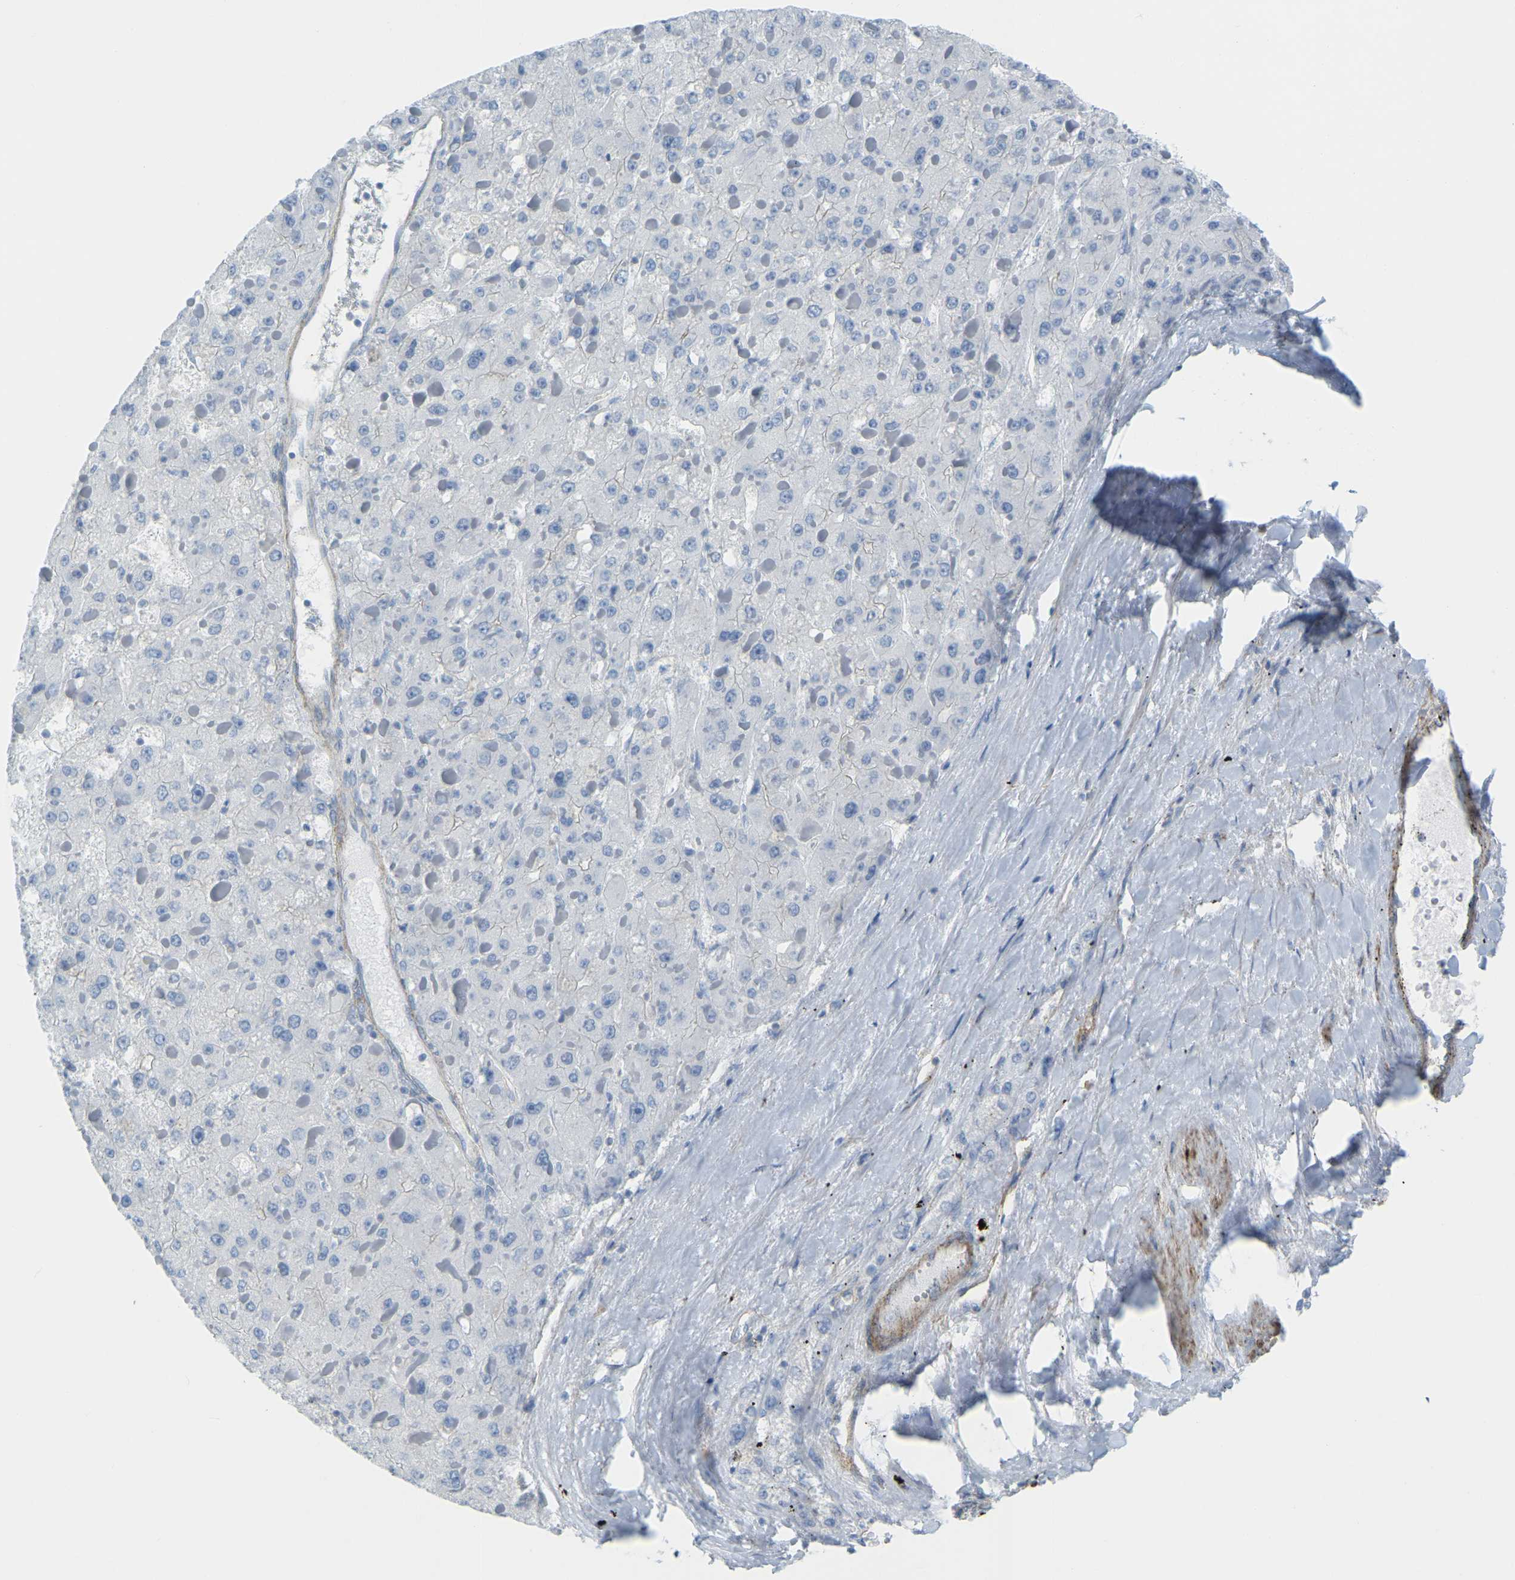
{"staining": {"intensity": "negative", "quantity": "none", "location": "none"}, "tissue": "liver cancer", "cell_type": "Tumor cells", "image_type": "cancer", "snomed": [{"axis": "morphology", "description": "Carcinoma, Hepatocellular, NOS"}, {"axis": "topography", "description": "Liver"}], "caption": "This is a micrograph of immunohistochemistry (IHC) staining of liver cancer, which shows no staining in tumor cells.", "gene": "MYL3", "patient": {"sex": "female", "age": 73}}